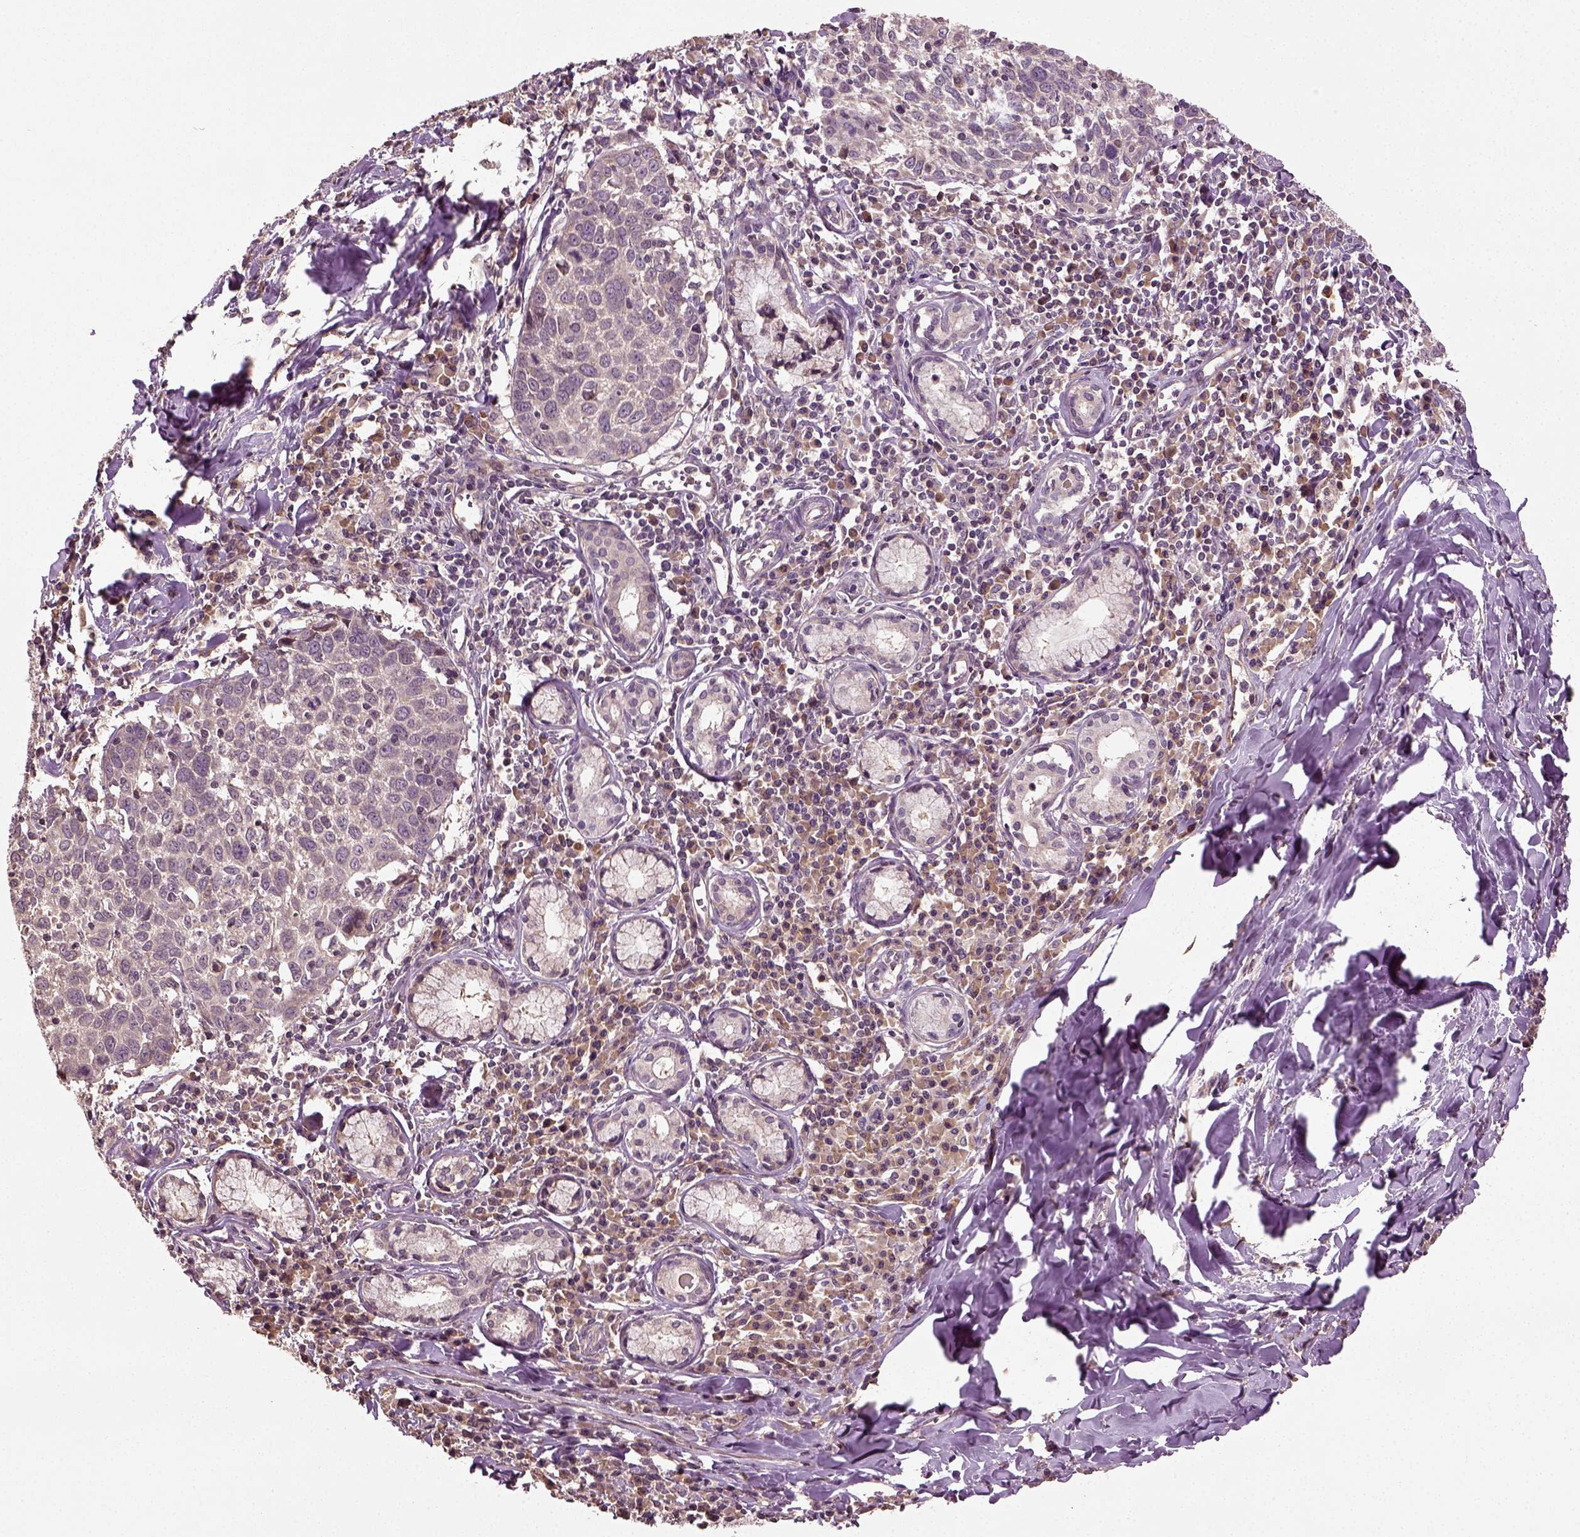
{"staining": {"intensity": "weak", "quantity": "<25%", "location": "cytoplasmic/membranous"}, "tissue": "lung cancer", "cell_type": "Tumor cells", "image_type": "cancer", "snomed": [{"axis": "morphology", "description": "Squamous cell carcinoma, NOS"}, {"axis": "topography", "description": "Lung"}], "caption": "Histopathology image shows no protein expression in tumor cells of lung cancer (squamous cell carcinoma) tissue.", "gene": "ERV3-1", "patient": {"sex": "male", "age": 57}}